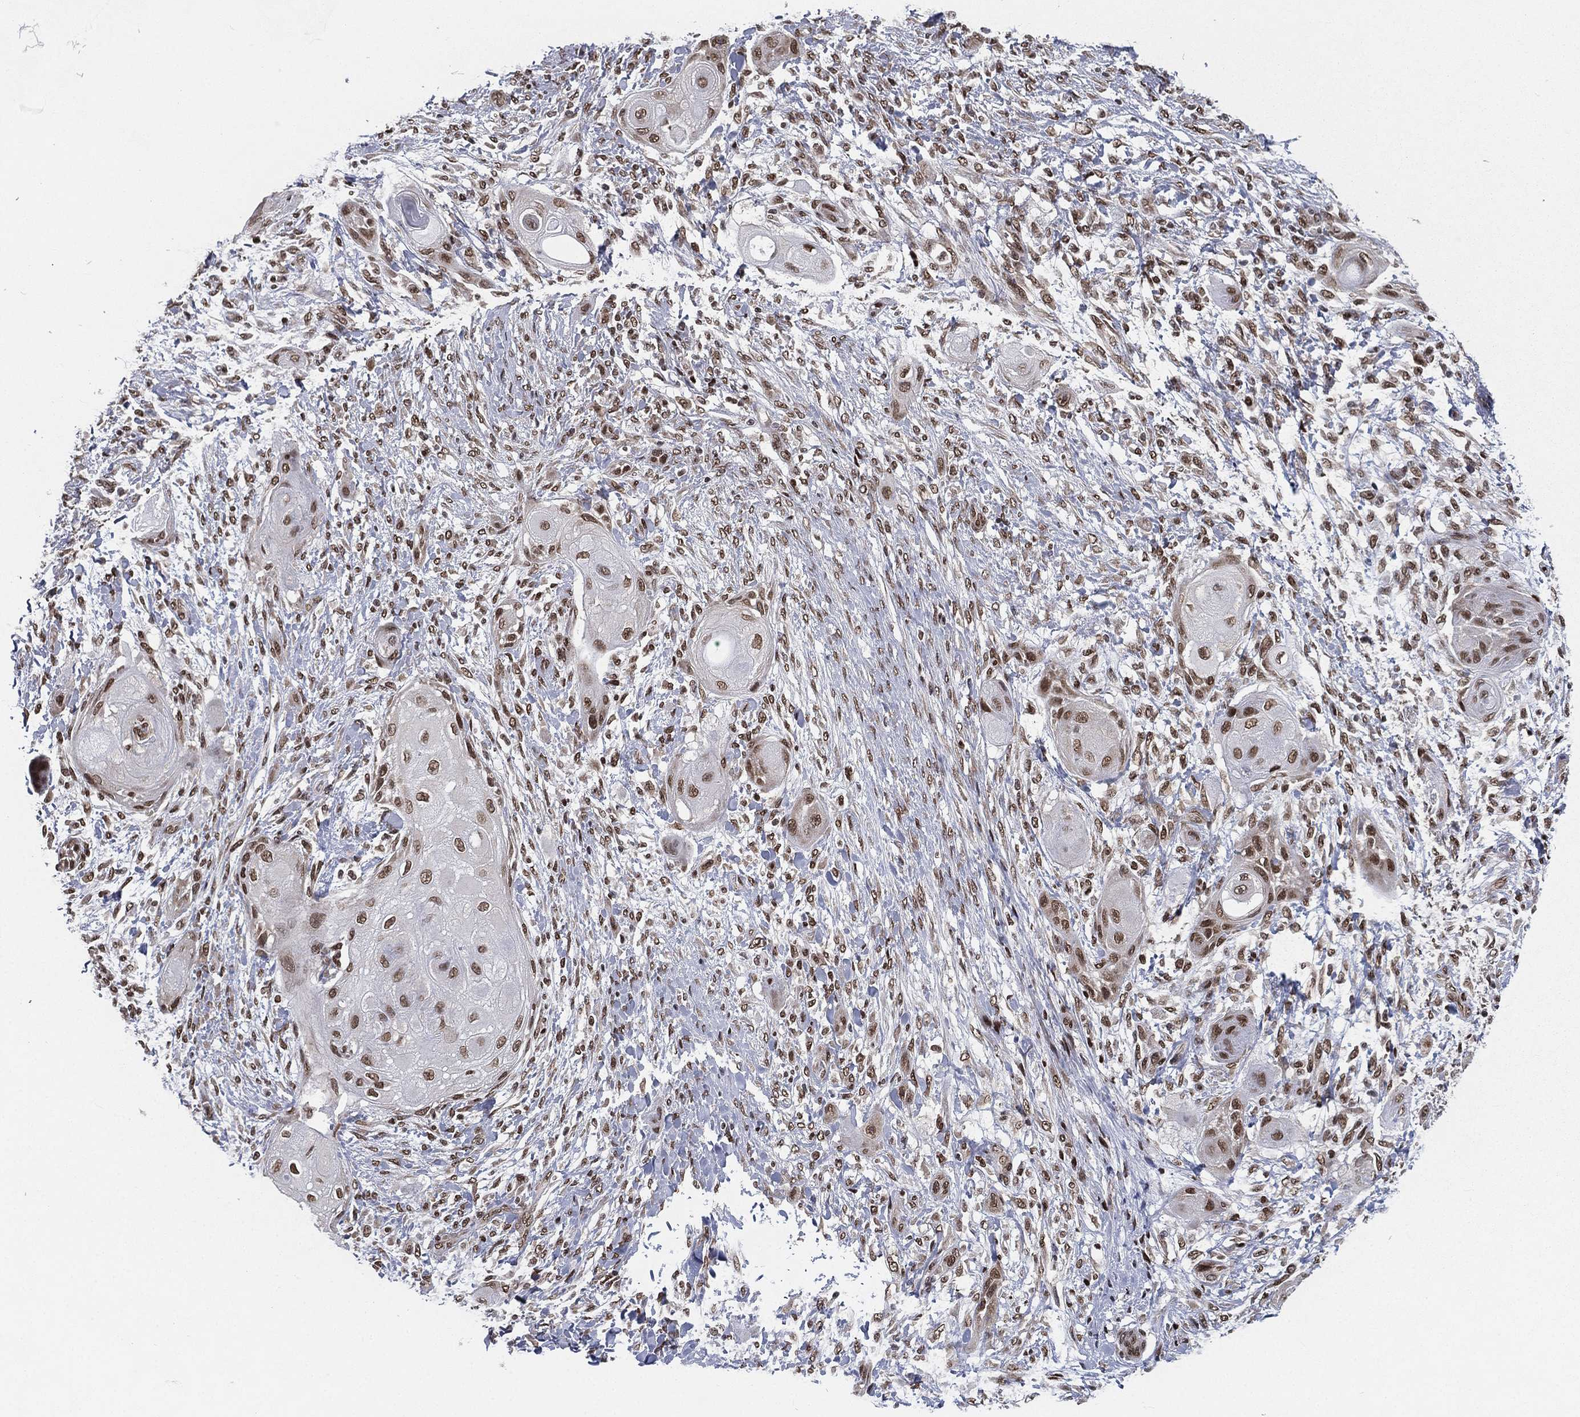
{"staining": {"intensity": "moderate", "quantity": ">75%", "location": "nuclear"}, "tissue": "skin cancer", "cell_type": "Tumor cells", "image_type": "cancer", "snomed": [{"axis": "morphology", "description": "Squamous cell carcinoma, NOS"}, {"axis": "topography", "description": "Skin"}], "caption": "The photomicrograph exhibits immunohistochemical staining of skin squamous cell carcinoma. There is moderate nuclear positivity is seen in approximately >75% of tumor cells. The protein is stained brown, and the nuclei are stained in blue (DAB IHC with brightfield microscopy, high magnification).", "gene": "FUBP3", "patient": {"sex": "male", "age": 62}}